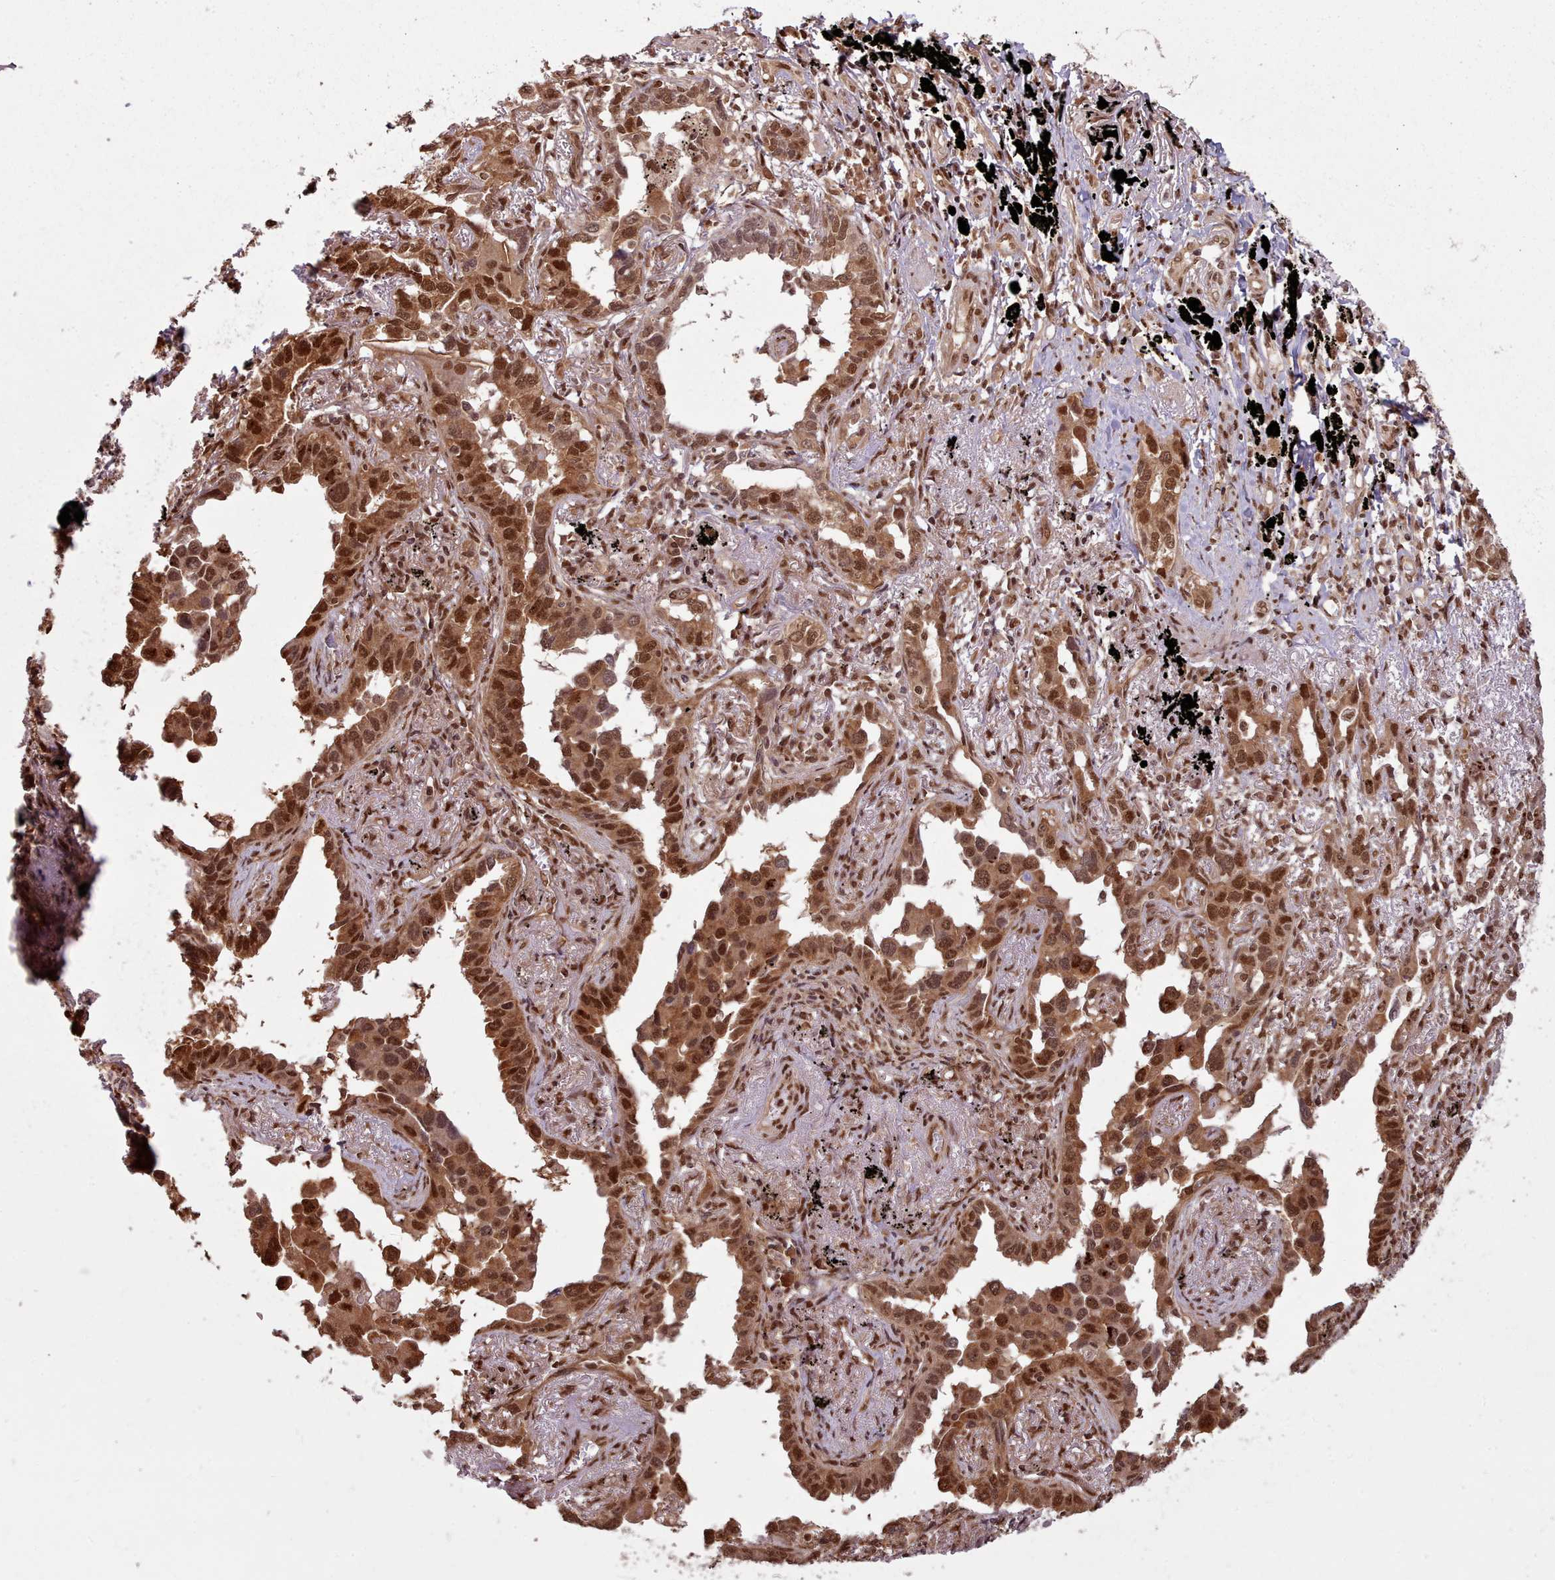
{"staining": {"intensity": "moderate", "quantity": ">75%", "location": "cytoplasmic/membranous,nuclear"}, "tissue": "lung cancer", "cell_type": "Tumor cells", "image_type": "cancer", "snomed": [{"axis": "morphology", "description": "Adenocarcinoma, NOS"}, {"axis": "topography", "description": "Lung"}], "caption": "A medium amount of moderate cytoplasmic/membranous and nuclear expression is present in approximately >75% of tumor cells in adenocarcinoma (lung) tissue.", "gene": "RPS27A", "patient": {"sex": "male", "age": 67}}